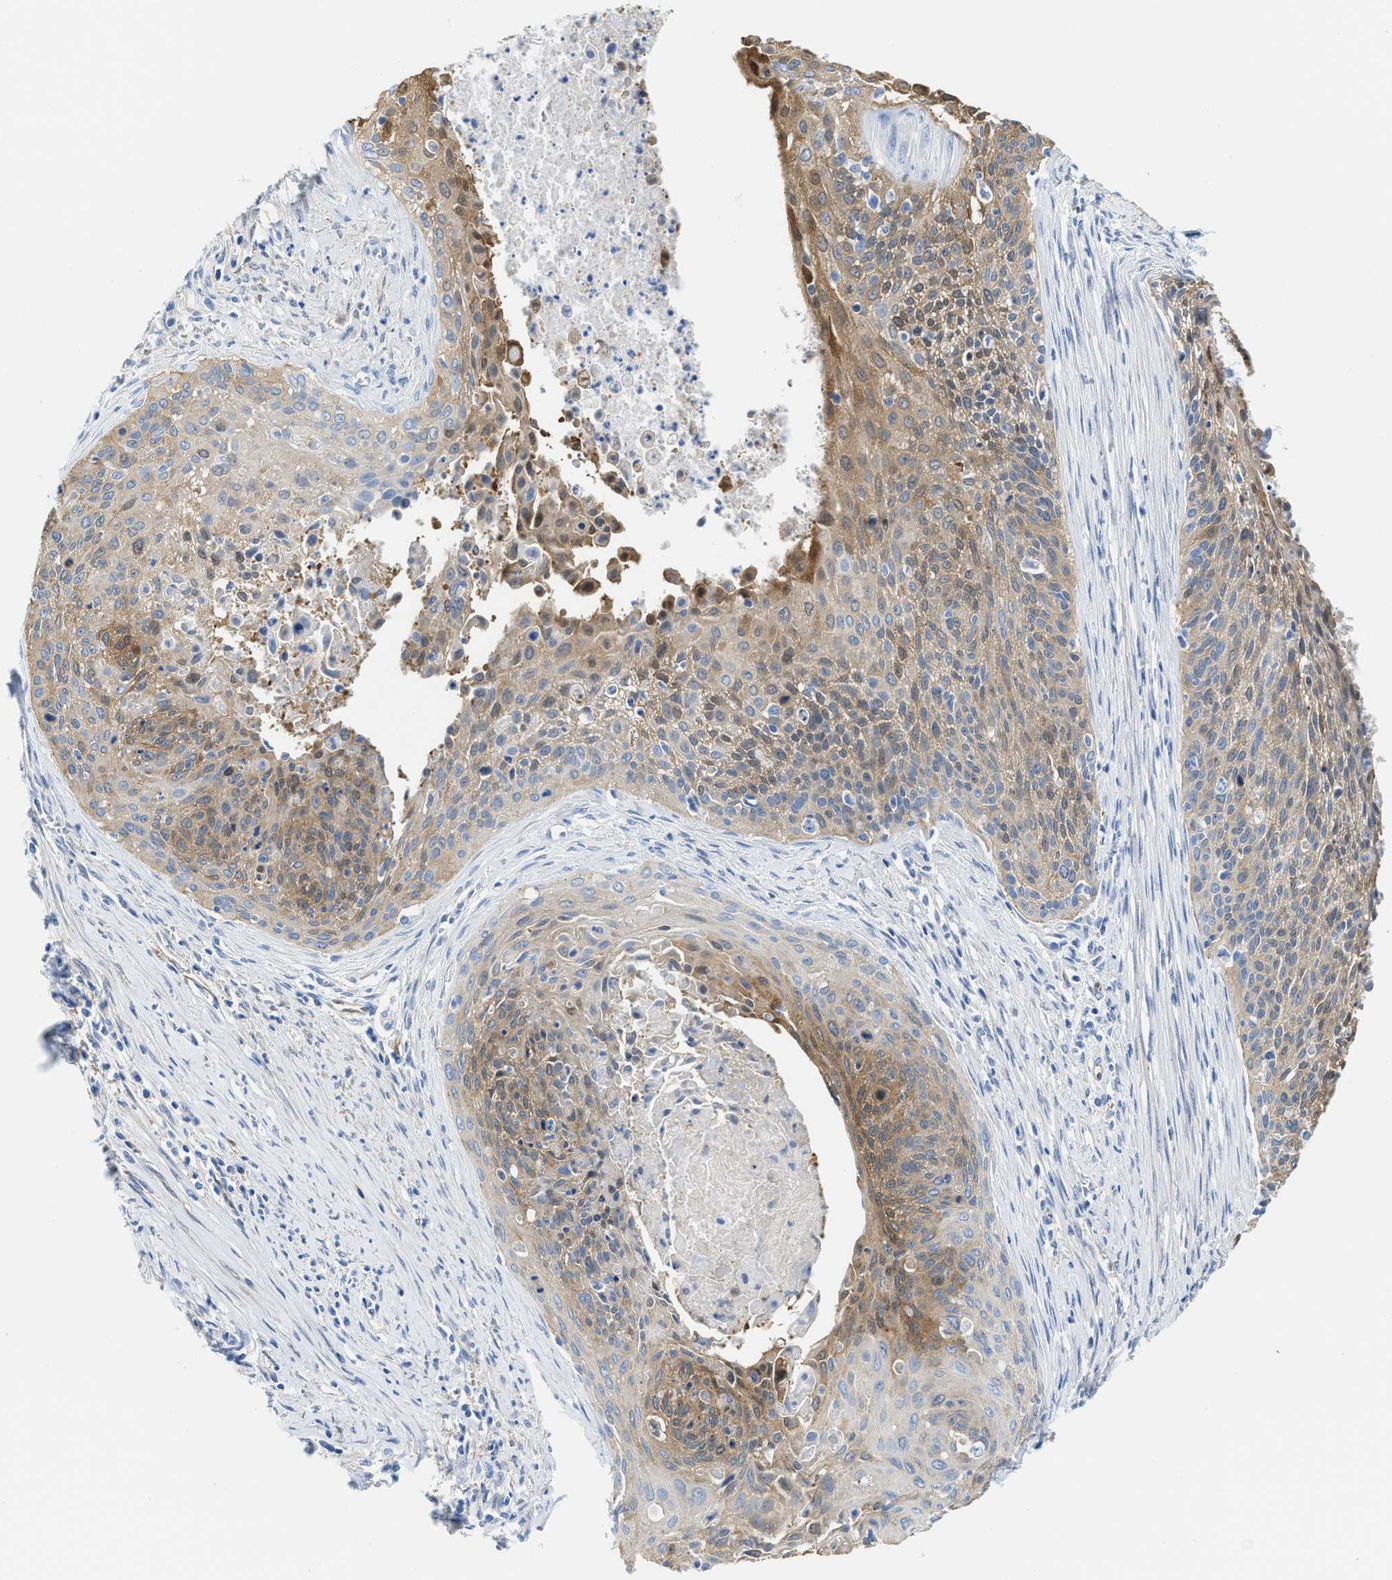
{"staining": {"intensity": "moderate", "quantity": "<25%", "location": "cytoplasmic/membranous"}, "tissue": "cervical cancer", "cell_type": "Tumor cells", "image_type": "cancer", "snomed": [{"axis": "morphology", "description": "Squamous cell carcinoma, NOS"}, {"axis": "topography", "description": "Cervix"}], "caption": "Squamous cell carcinoma (cervical) stained for a protein demonstrates moderate cytoplasmic/membranous positivity in tumor cells.", "gene": "ASS1", "patient": {"sex": "female", "age": 55}}